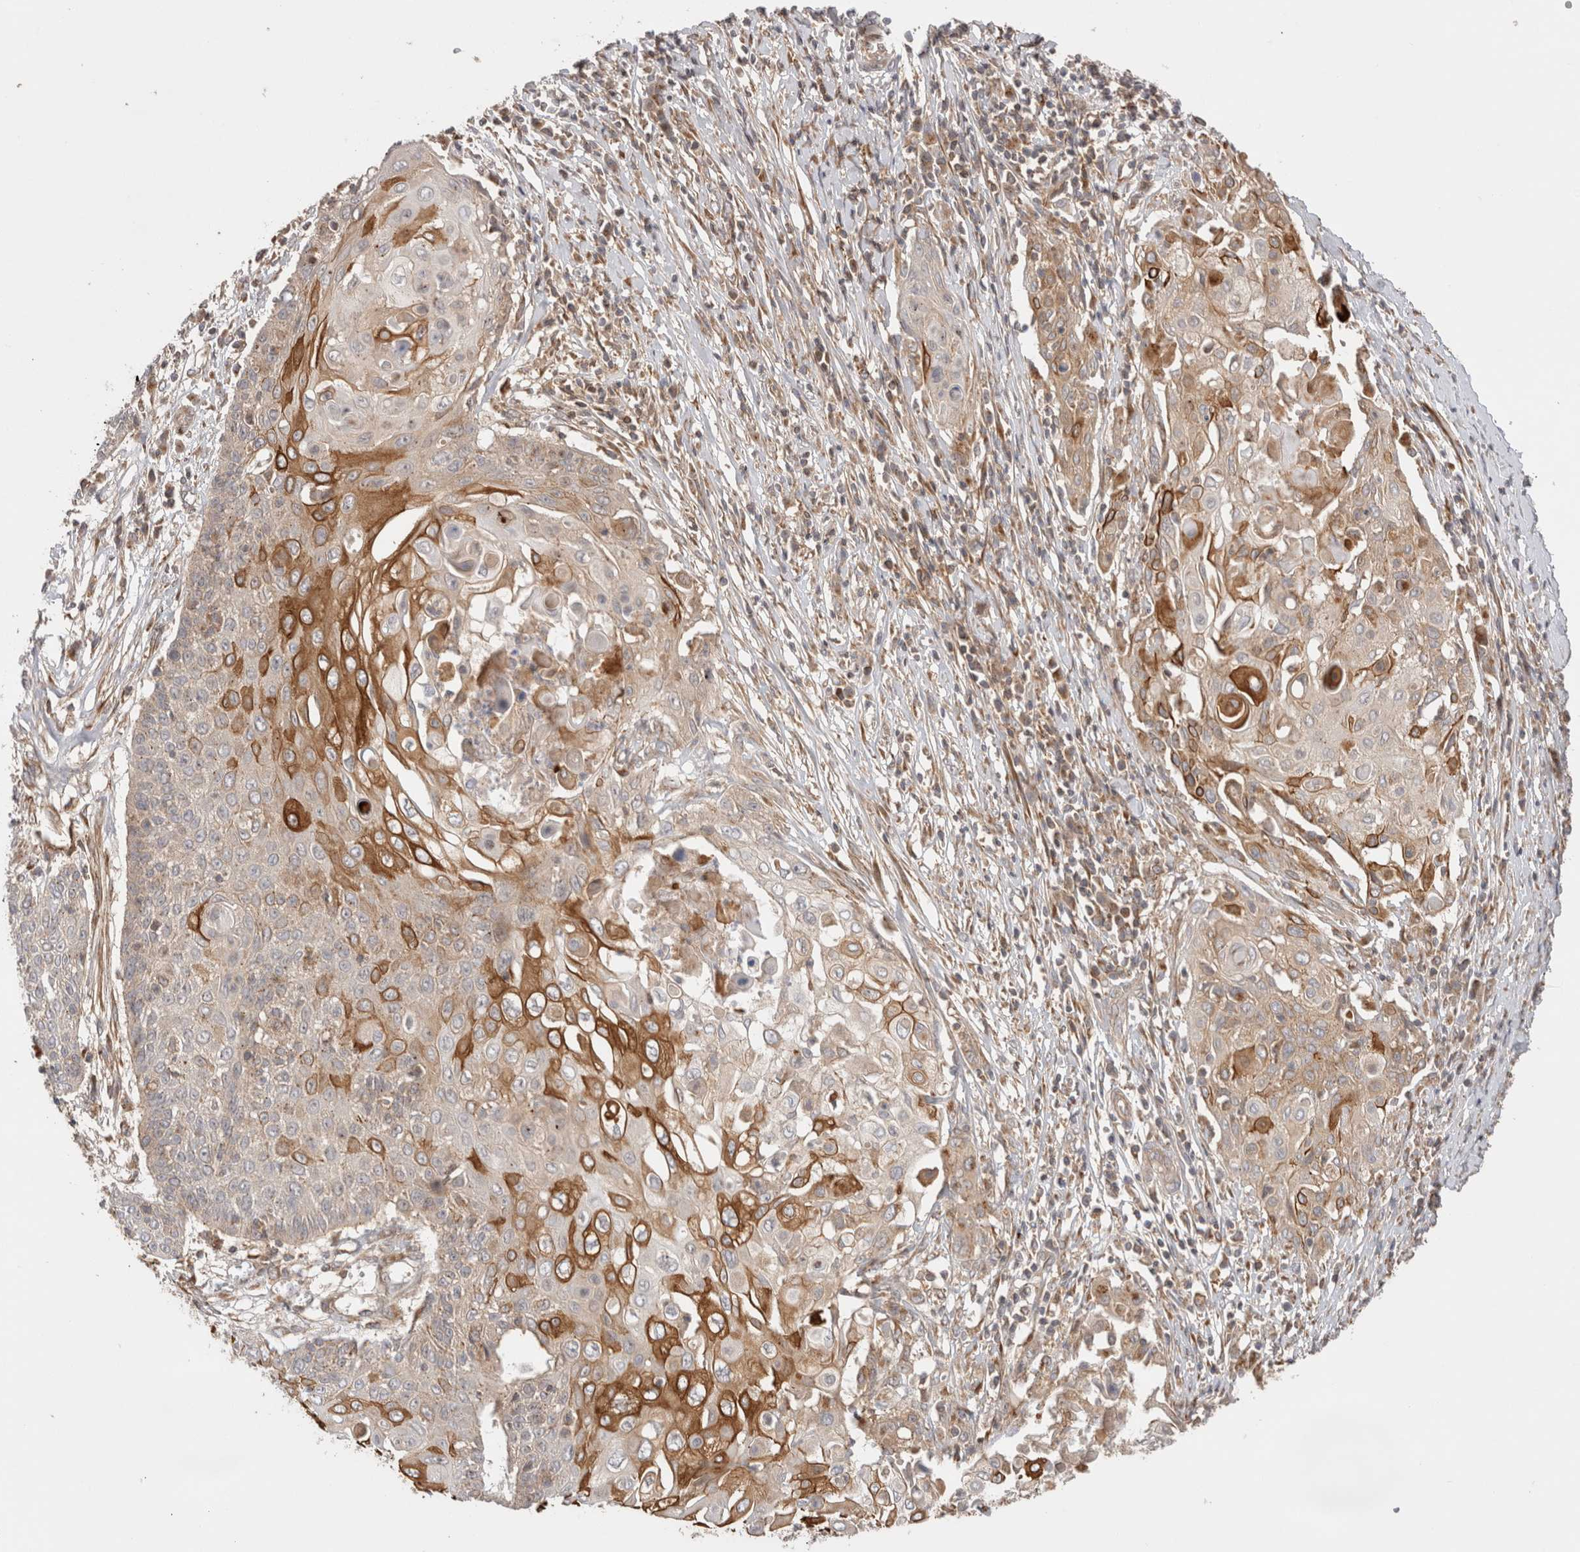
{"staining": {"intensity": "strong", "quantity": "25%-75%", "location": "cytoplasmic/membranous"}, "tissue": "cervical cancer", "cell_type": "Tumor cells", "image_type": "cancer", "snomed": [{"axis": "morphology", "description": "Squamous cell carcinoma, NOS"}, {"axis": "topography", "description": "Cervix"}], "caption": "IHC (DAB (3,3'-diaminobenzidine)) staining of squamous cell carcinoma (cervical) shows strong cytoplasmic/membranous protein expression in approximately 25%-75% of tumor cells. The protein is stained brown, and the nuclei are stained in blue (DAB IHC with brightfield microscopy, high magnification).", "gene": "VPS28", "patient": {"sex": "female", "age": 39}}